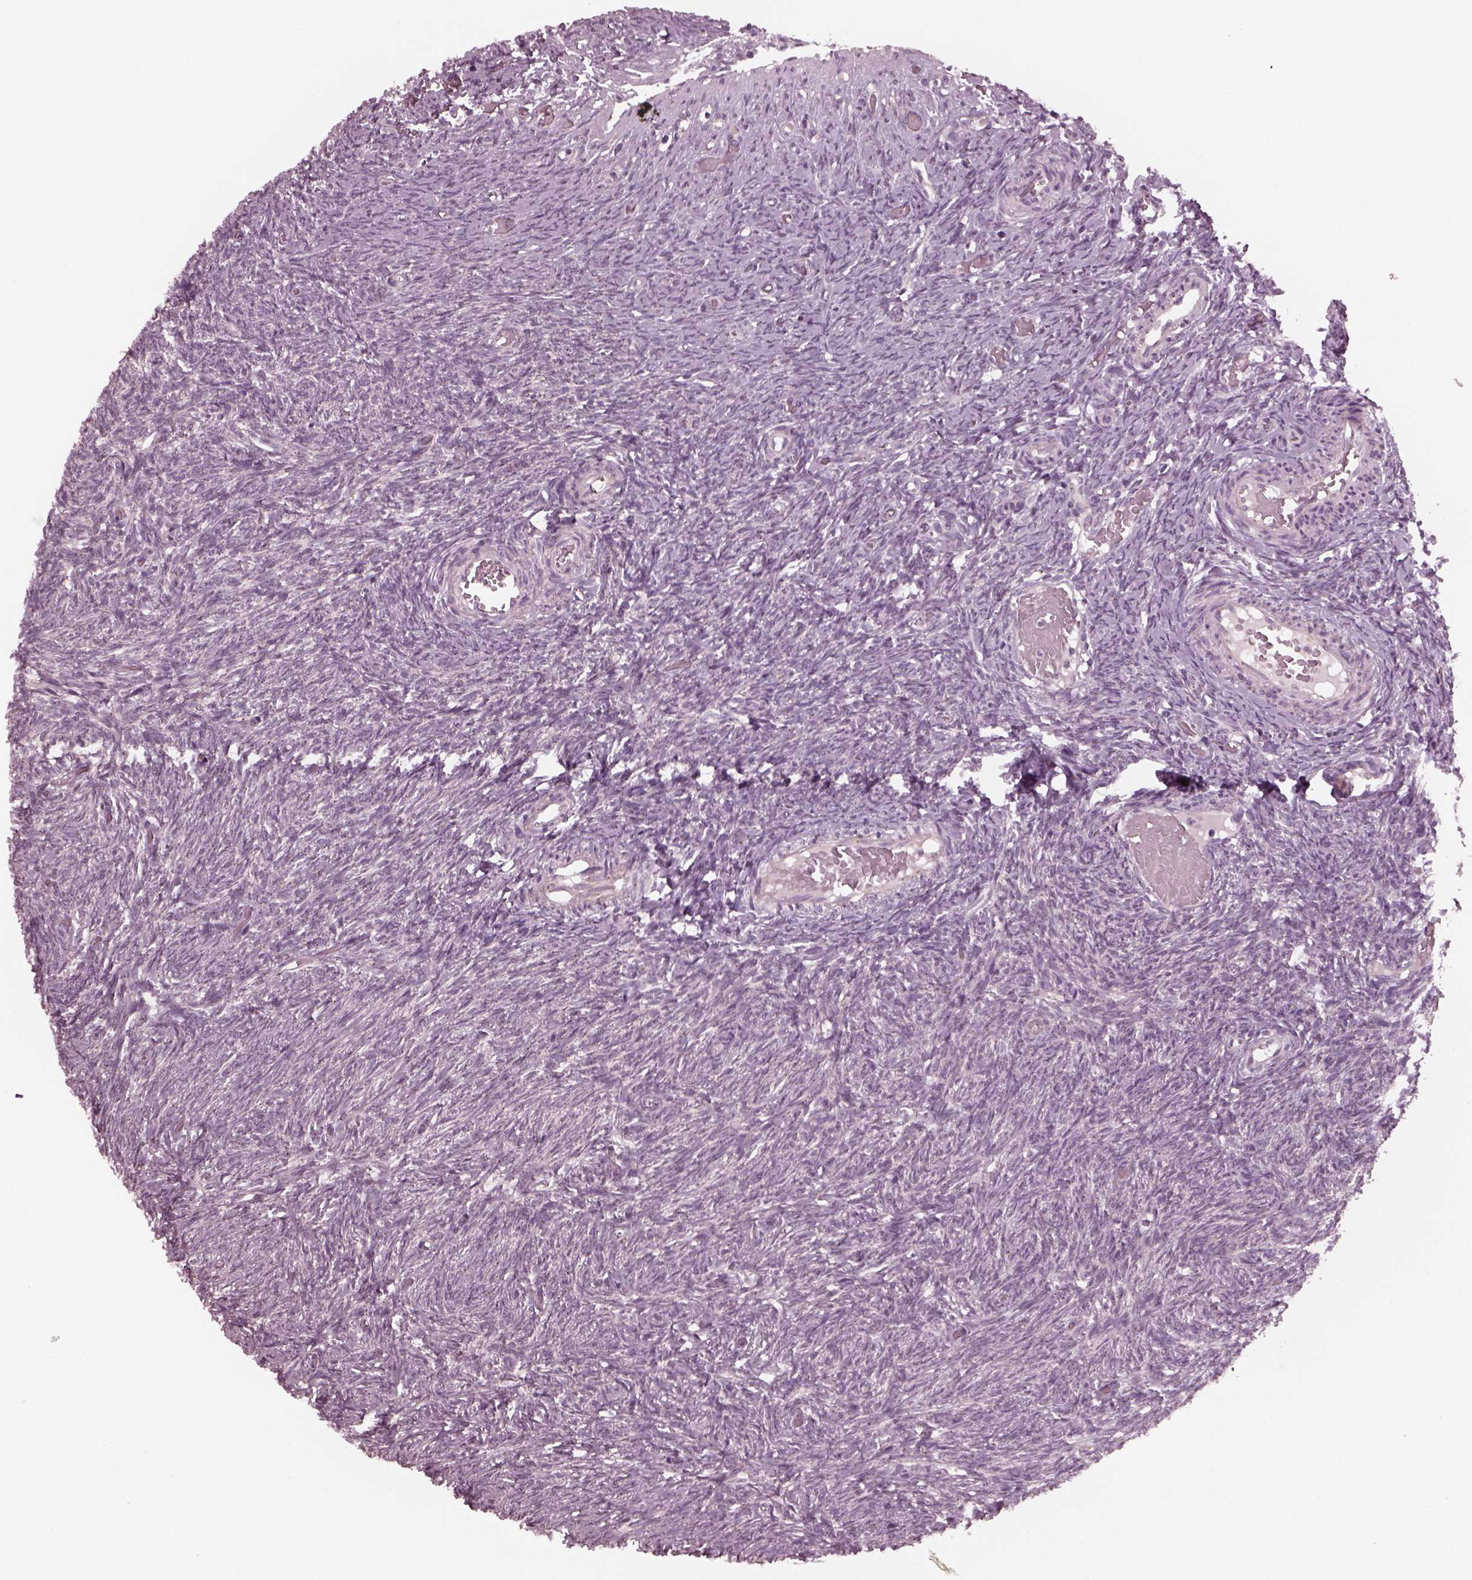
{"staining": {"intensity": "negative", "quantity": "none", "location": "none"}, "tissue": "ovary", "cell_type": "Ovarian stroma cells", "image_type": "normal", "snomed": [{"axis": "morphology", "description": "Normal tissue, NOS"}, {"axis": "topography", "description": "Ovary"}], "caption": "This is an immunohistochemistry image of unremarkable human ovary. There is no staining in ovarian stroma cells.", "gene": "SAXO1", "patient": {"sex": "female", "age": 39}}